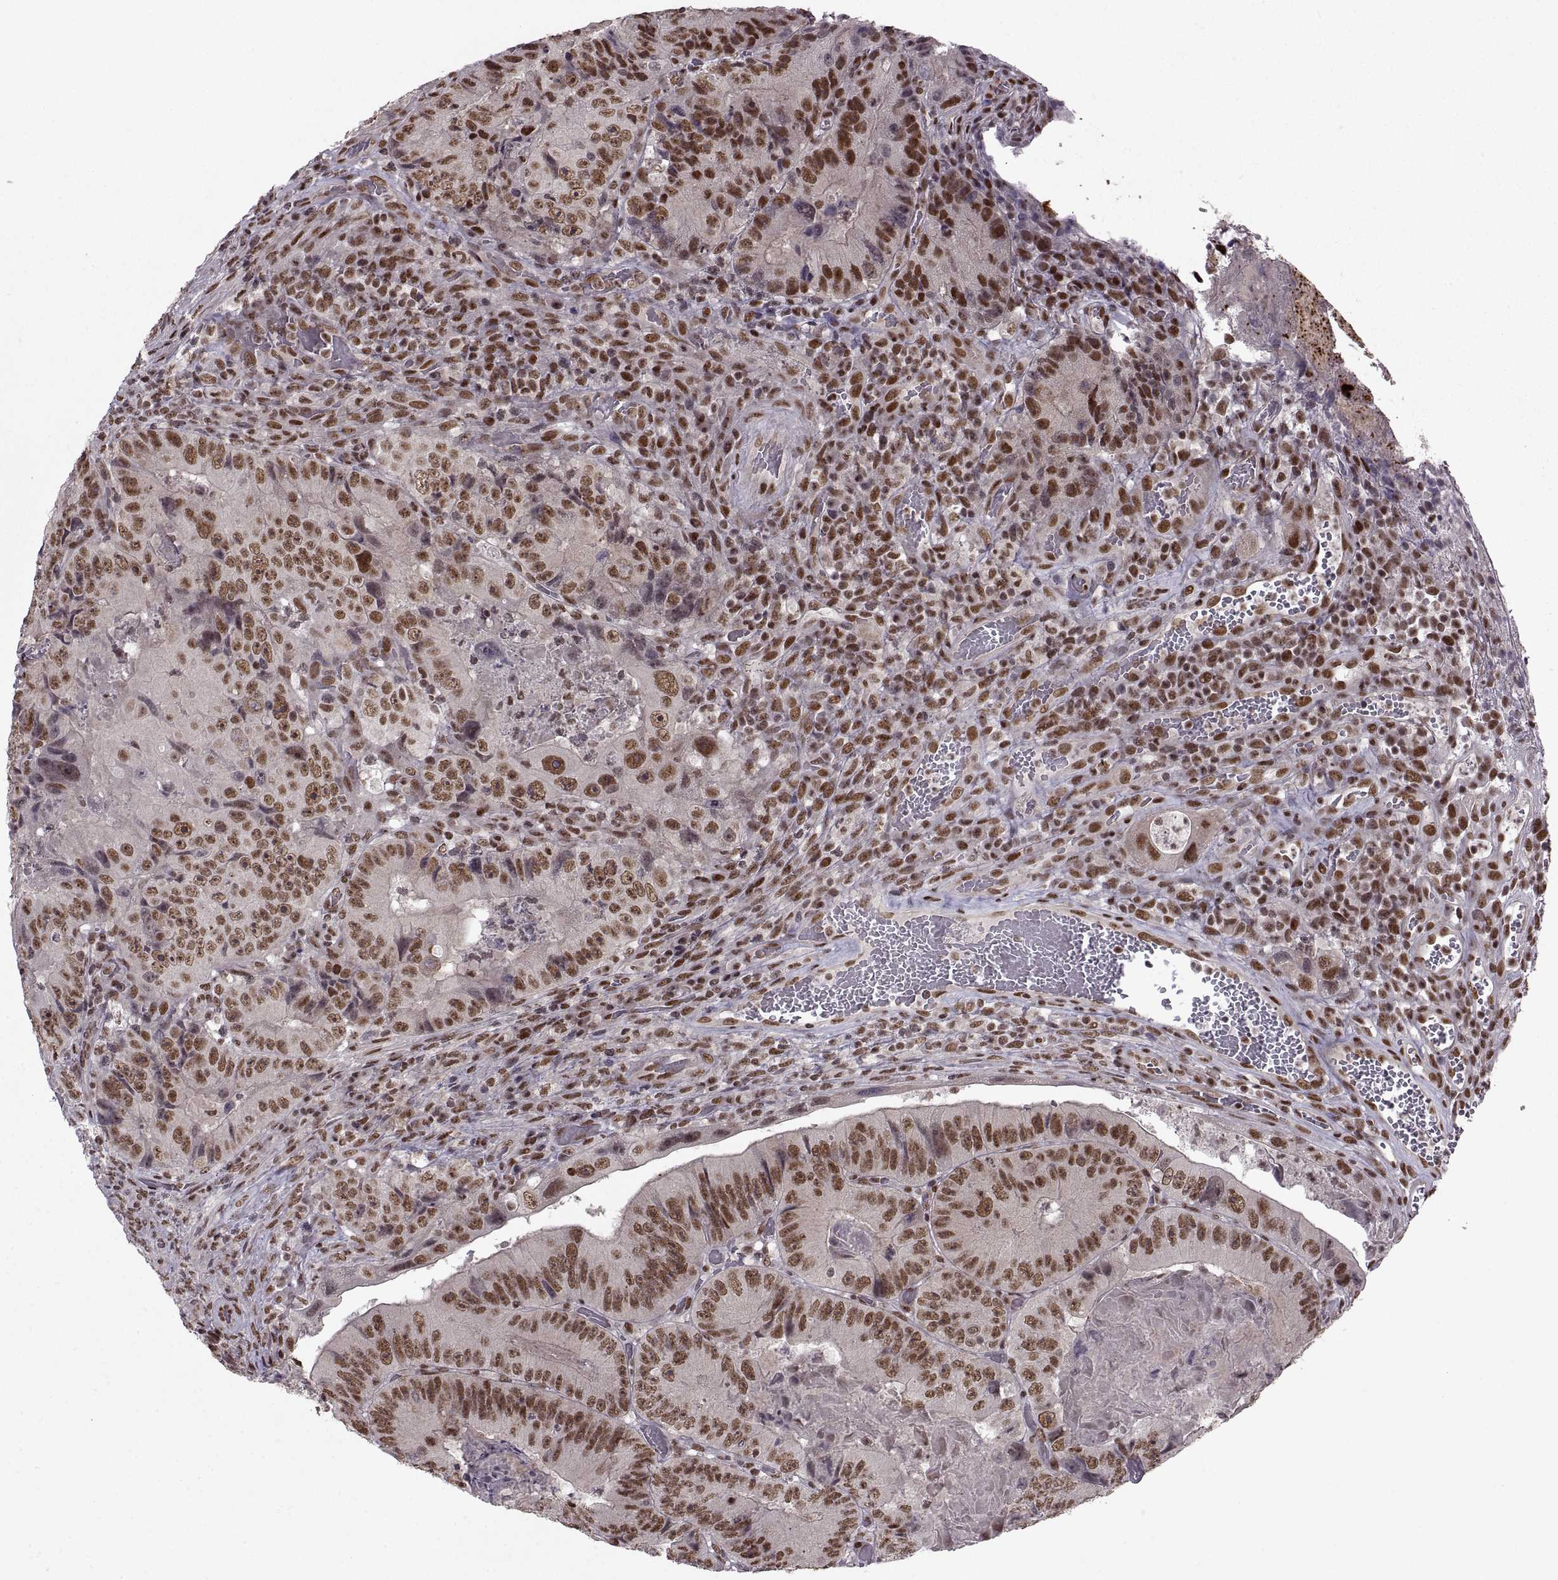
{"staining": {"intensity": "strong", "quantity": ">75%", "location": "nuclear"}, "tissue": "colorectal cancer", "cell_type": "Tumor cells", "image_type": "cancer", "snomed": [{"axis": "morphology", "description": "Adenocarcinoma, NOS"}, {"axis": "topography", "description": "Colon"}], "caption": "Tumor cells show strong nuclear positivity in about >75% of cells in colorectal cancer (adenocarcinoma).", "gene": "MT1E", "patient": {"sex": "female", "age": 86}}